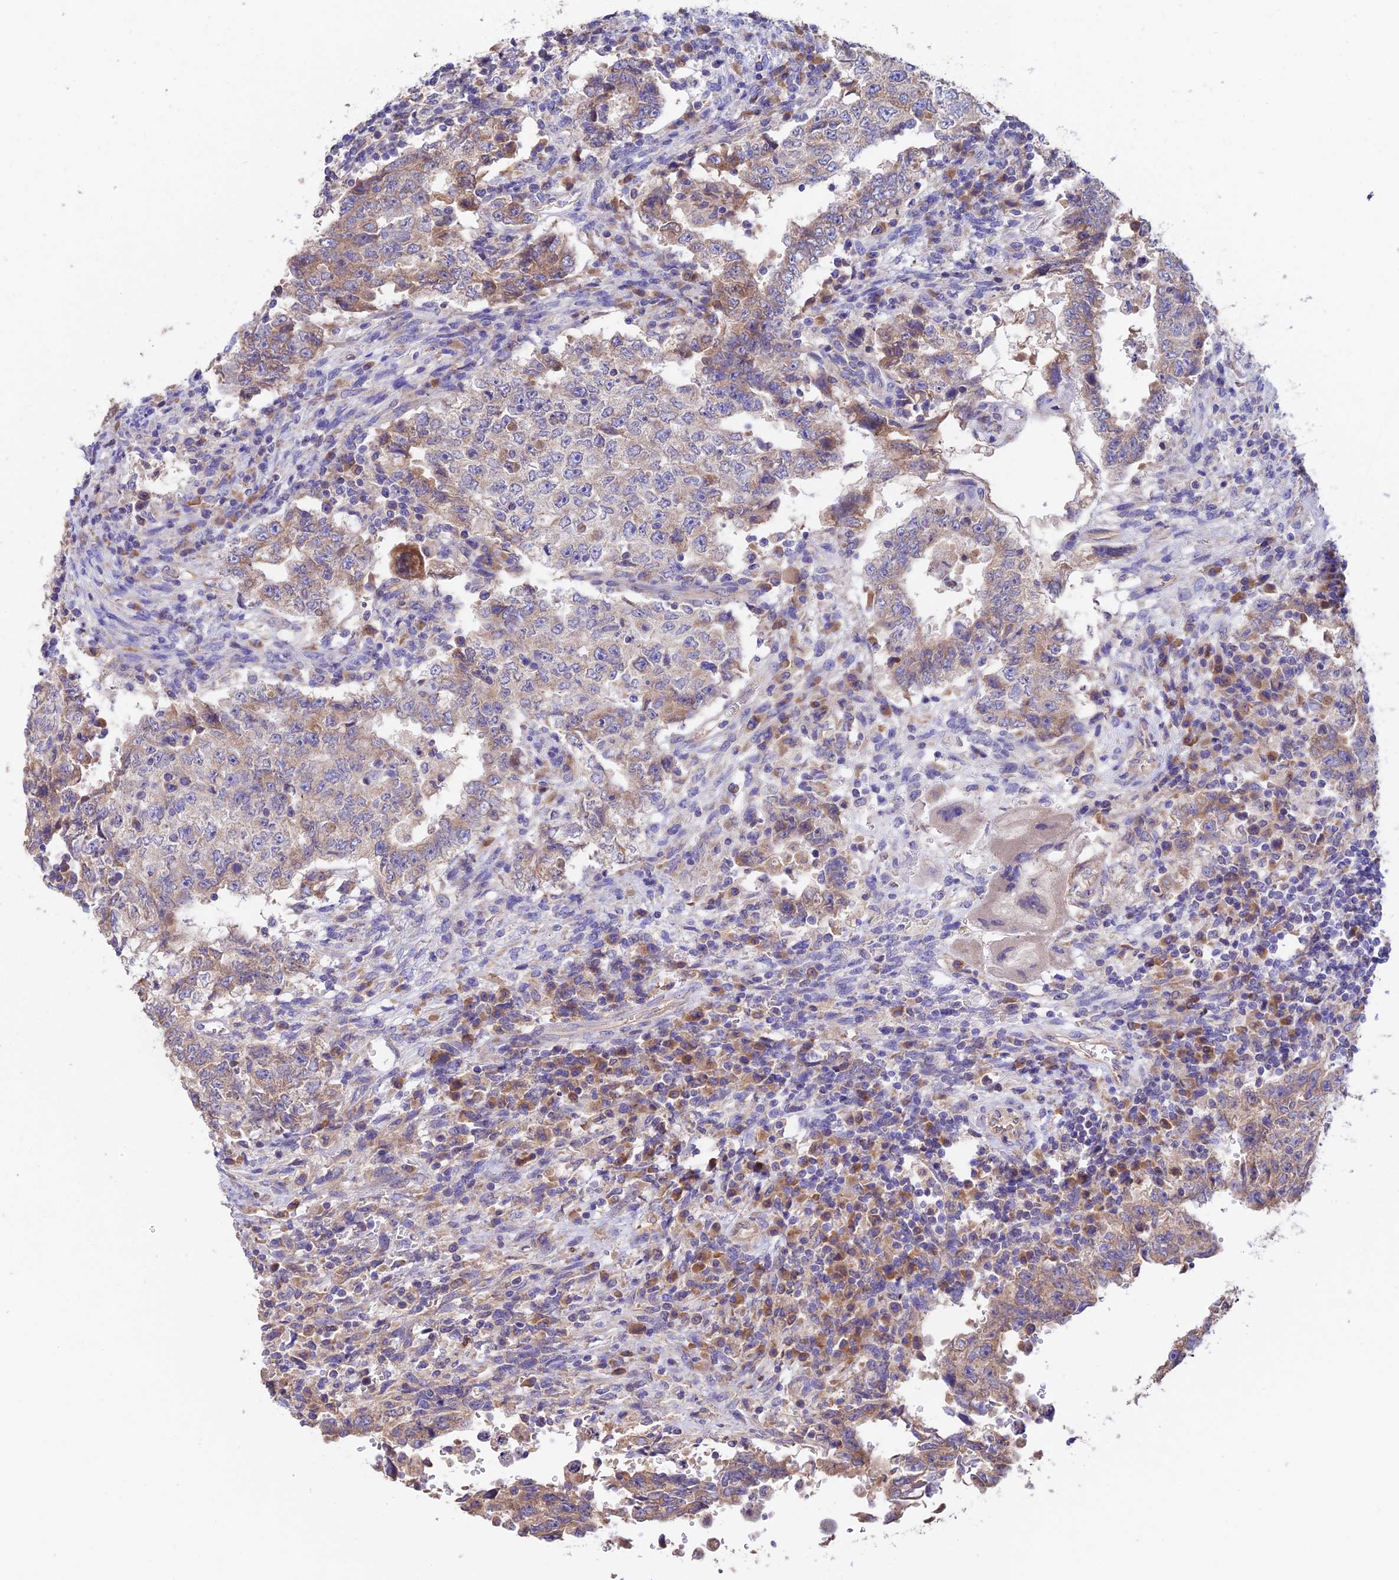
{"staining": {"intensity": "weak", "quantity": "25%-75%", "location": "cytoplasmic/membranous"}, "tissue": "testis cancer", "cell_type": "Tumor cells", "image_type": "cancer", "snomed": [{"axis": "morphology", "description": "Carcinoma, Embryonal, NOS"}, {"axis": "topography", "description": "Testis"}], "caption": "Protein expression analysis of testis cancer (embryonal carcinoma) displays weak cytoplasmic/membranous expression in about 25%-75% of tumor cells. (Brightfield microscopy of DAB IHC at high magnification).", "gene": "EMC3", "patient": {"sex": "male", "age": 26}}